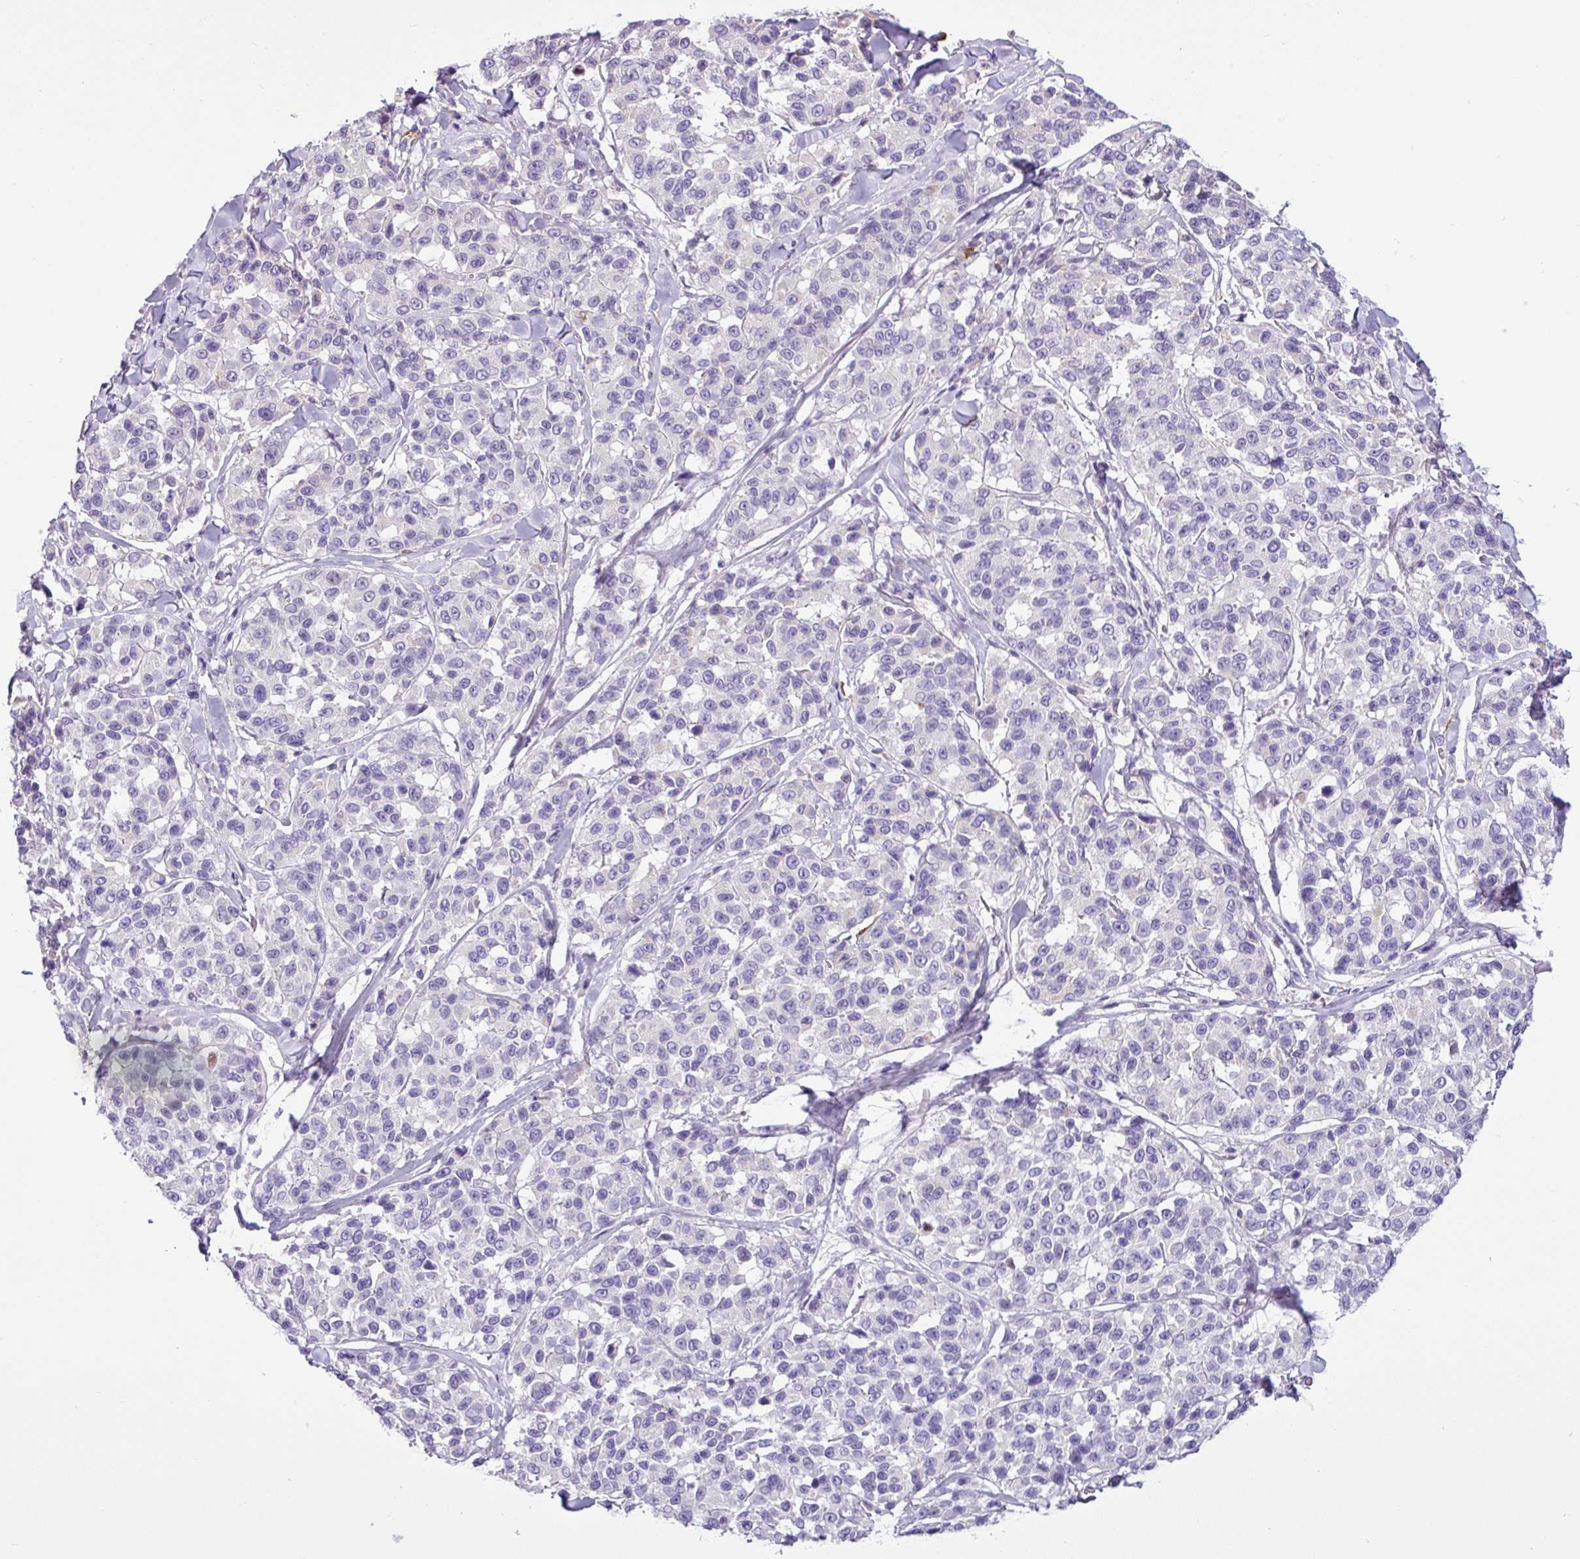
{"staining": {"intensity": "negative", "quantity": "none", "location": "none"}, "tissue": "melanoma", "cell_type": "Tumor cells", "image_type": "cancer", "snomed": [{"axis": "morphology", "description": "Malignant melanoma, NOS"}, {"axis": "topography", "description": "Skin"}], "caption": "Human malignant melanoma stained for a protein using IHC exhibits no positivity in tumor cells.", "gene": "HMCN2", "patient": {"sex": "female", "age": 66}}